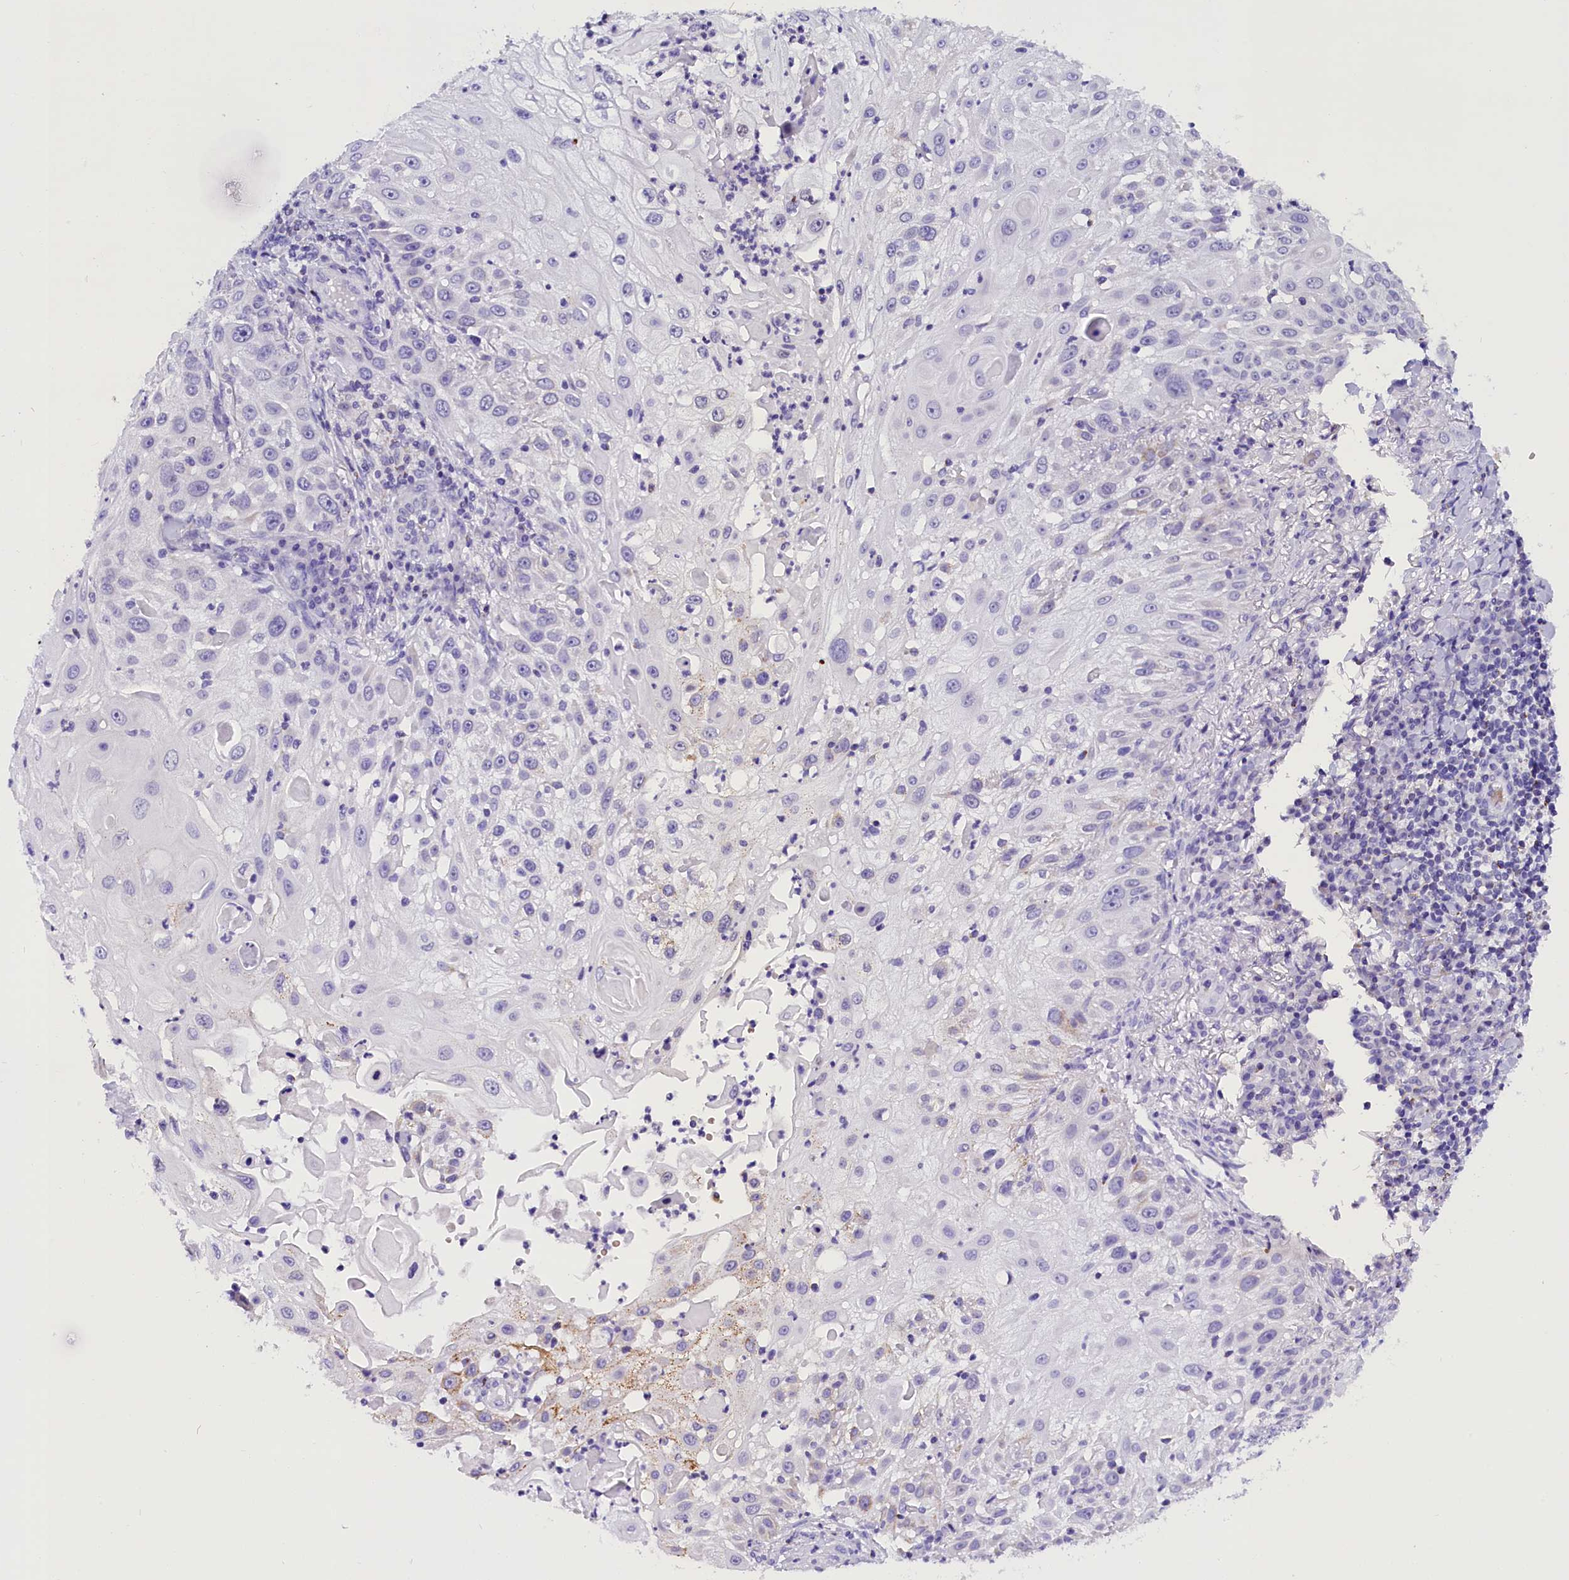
{"staining": {"intensity": "negative", "quantity": "none", "location": "none"}, "tissue": "skin cancer", "cell_type": "Tumor cells", "image_type": "cancer", "snomed": [{"axis": "morphology", "description": "Squamous cell carcinoma, NOS"}, {"axis": "topography", "description": "Skin"}], "caption": "Immunohistochemistry histopathology image of neoplastic tissue: human skin cancer (squamous cell carcinoma) stained with DAB (3,3'-diaminobenzidine) reveals no significant protein positivity in tumor cells. Brightfield microscopy of immunohistochemistry stained with DAB (3,3'-diaminobenzidine) (brown) and hematoxylin (blue), captured at high magnification.", "gene": "ABAT", "patient": {"sex": "female", "age": 44}}